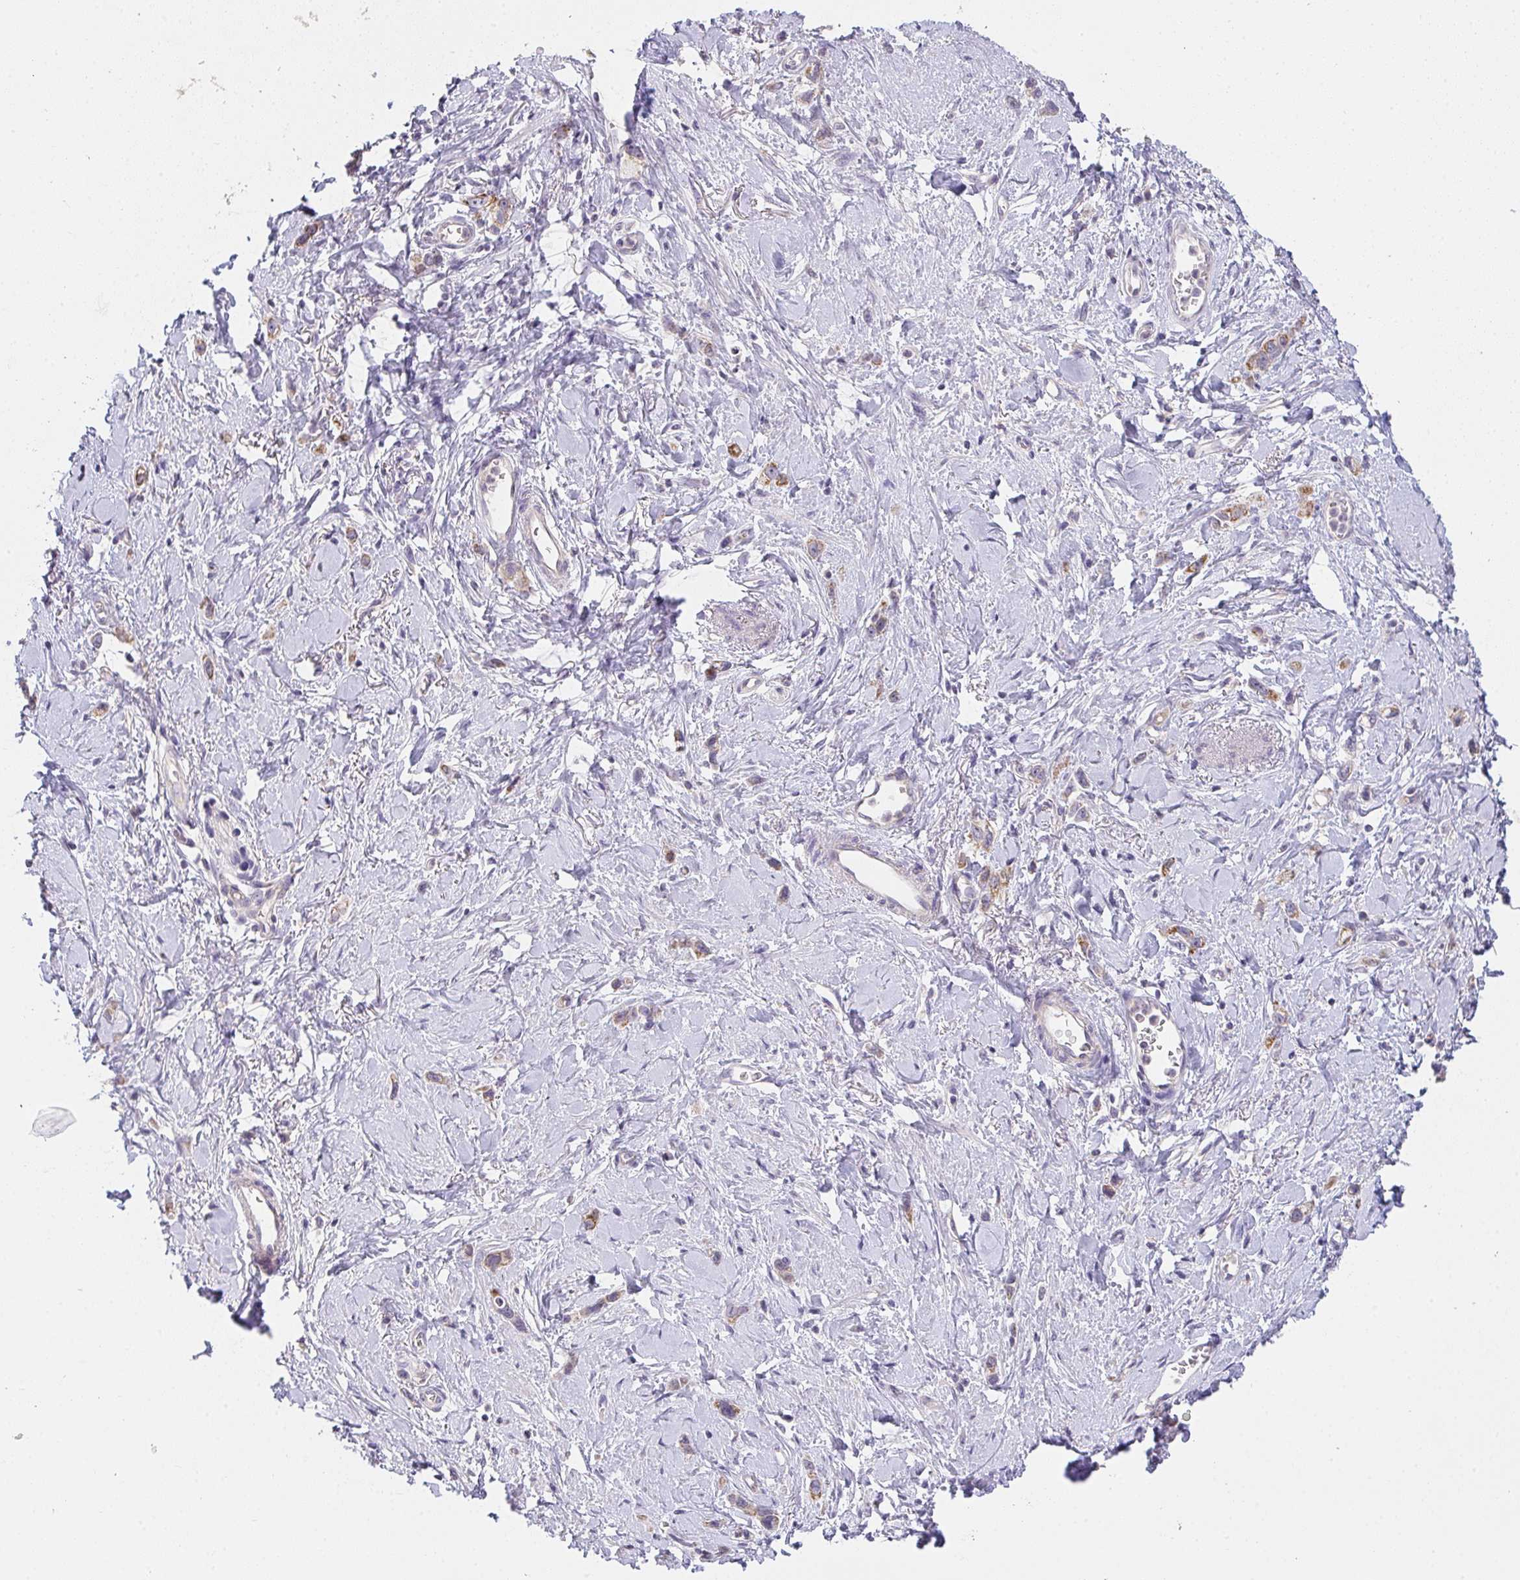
{"staining": {"intensity": "moderate", "quantity": "25%-75%", "location": "cytoplasmic/membranous"}, "tissue": "stomach cancer", "cell_type": "Tumor cells", "image_type": "cancer", "snomed": [{"axis": "morphology", "description": "Adenocarcinoma, NOS"}, {"axis": "topography", "description": "Stomach"}], "caption": "Moderate cytoplasmic/membranous expression for a protein is appreciated in approximately 25%-75% of tumor cells of stomach cancer (adenocarcinoma) using immunohistochemistry (IHC).", "gene": "TMEM219", "patient": {"sex": "female", "age": 65}}